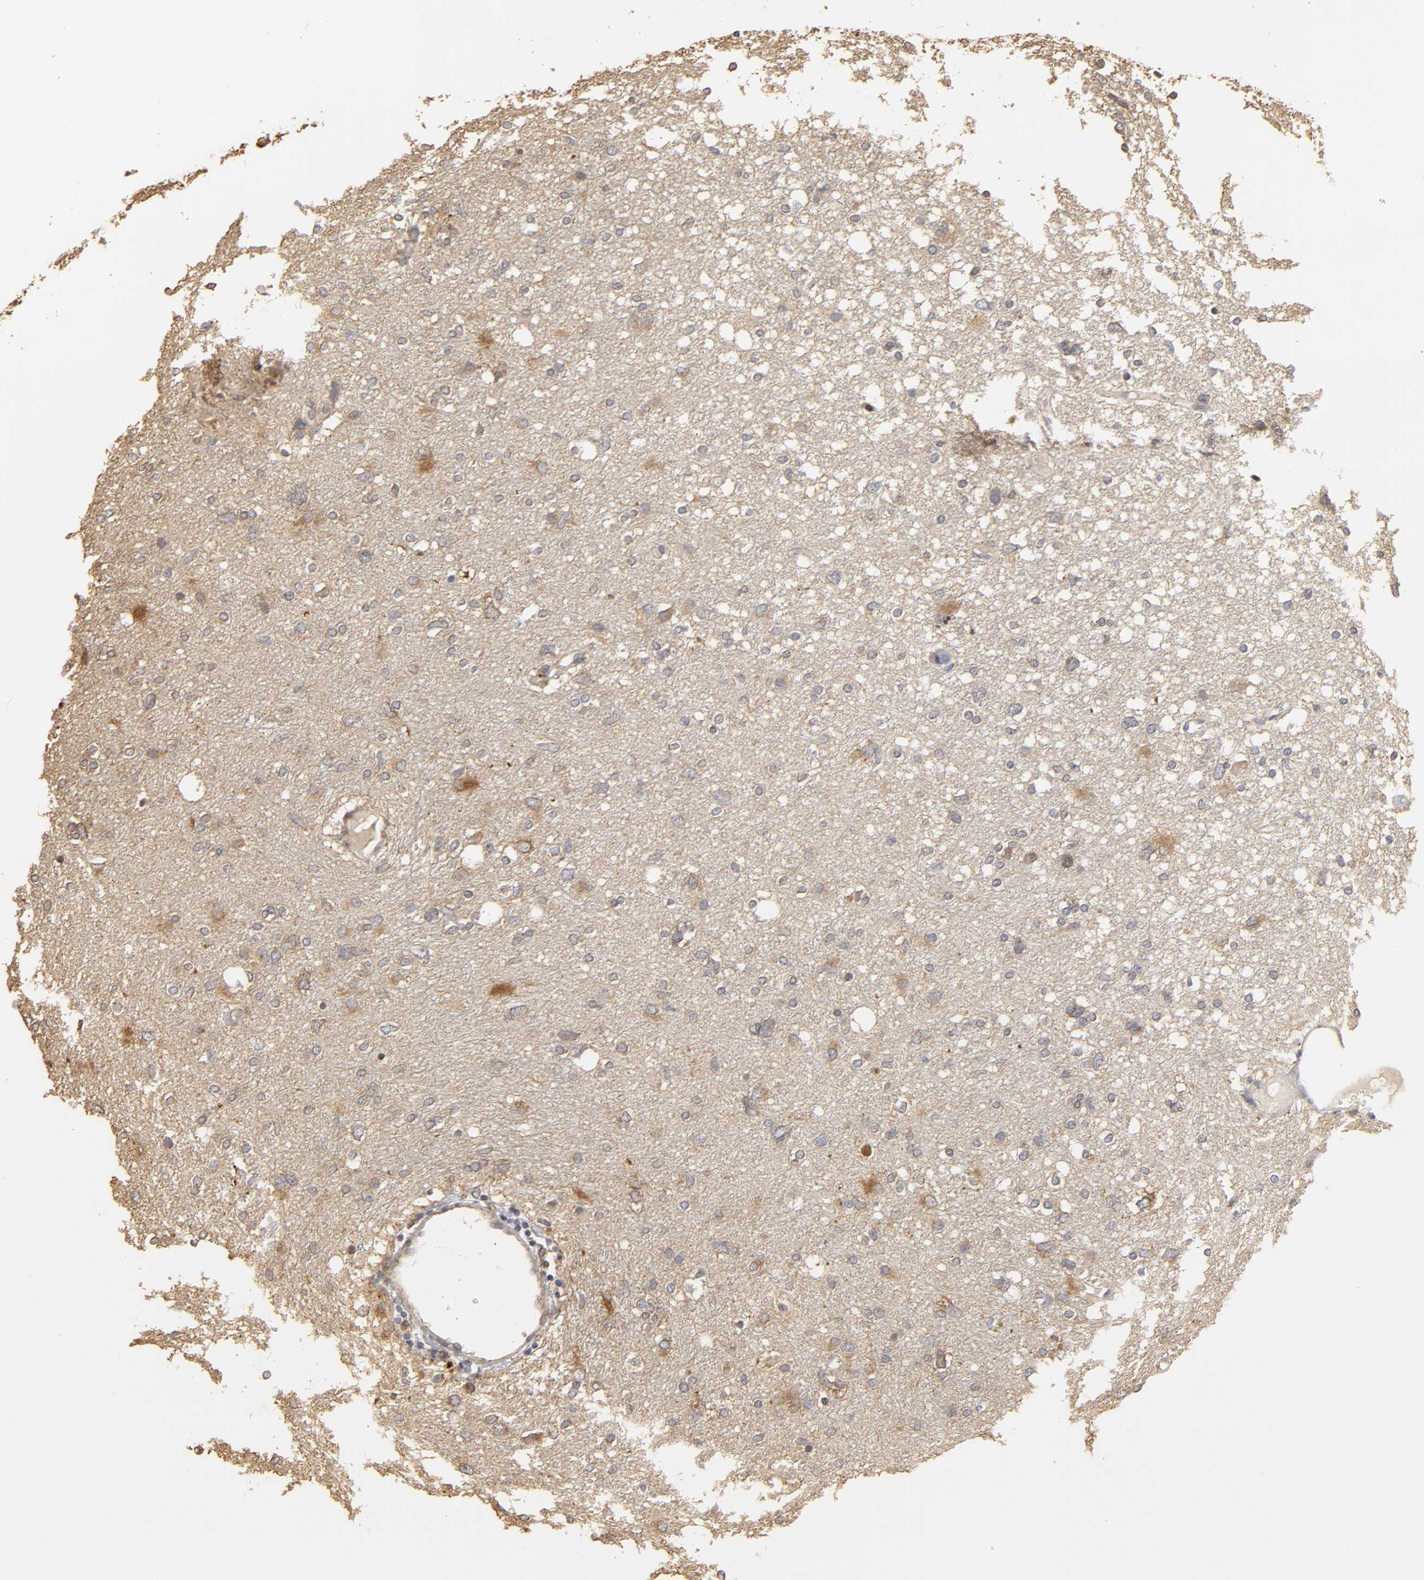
{"staining": {"intensity": "moderate", "quantity": "25%-75%", "location": "cytoplasmic/membranous"}, "tissue": "glioma", "cell_type": "Tumor cells", "image_type": "cancer", "snomed": [{"axis": "morphology", "description": "Glioma, malignant, High grade"}, {"axis": "topography", "description": "Brain"}], "caption": "Protein staining of glioma tissue reveals moderate cytoplasmic/membranous expression in about 25%-75% of tumor cells.", "gene": "POR", "patient": {"sex": "female", "age": 59}}